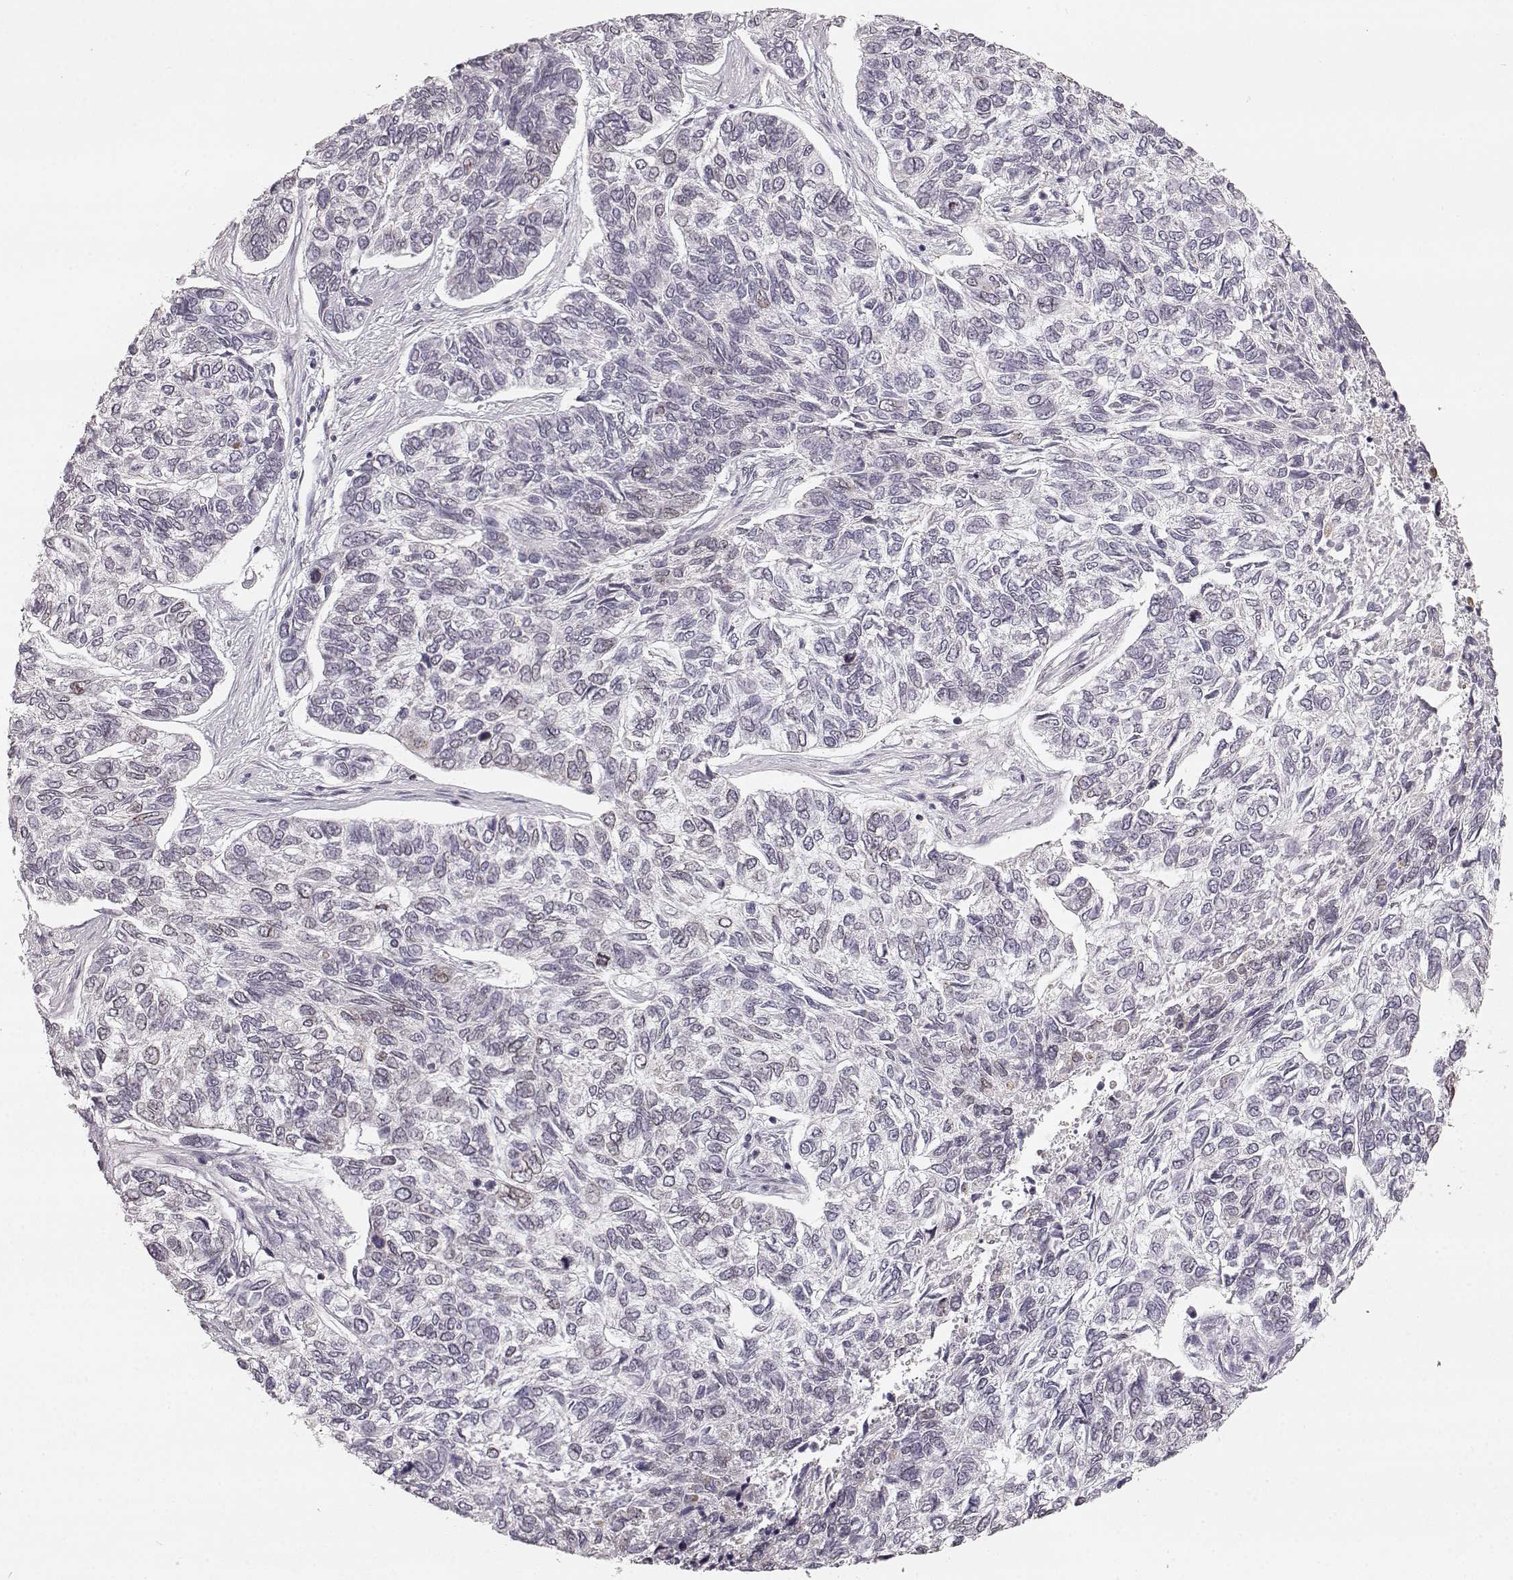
{"staining": {"intensity": "weak", "quantity": "<25%", "location": "cytoplasmic/membranous,nuclear"}, "tissue": "skin cancer", "cell_type": "Tumor cells", "image_type": "cancer", "snomed": [{"axis": "morphology", "description": "Basal cell carcinoma"}, {"axis": "topography", "description": "Skin"}], "caption": "Basal cell carcinoma (skin) stained for a protein using immunohistochemistry exhibits no positivity tumor cells.", "gene": "DCAF12", "patient": {"sex": "female", "age": 65}}